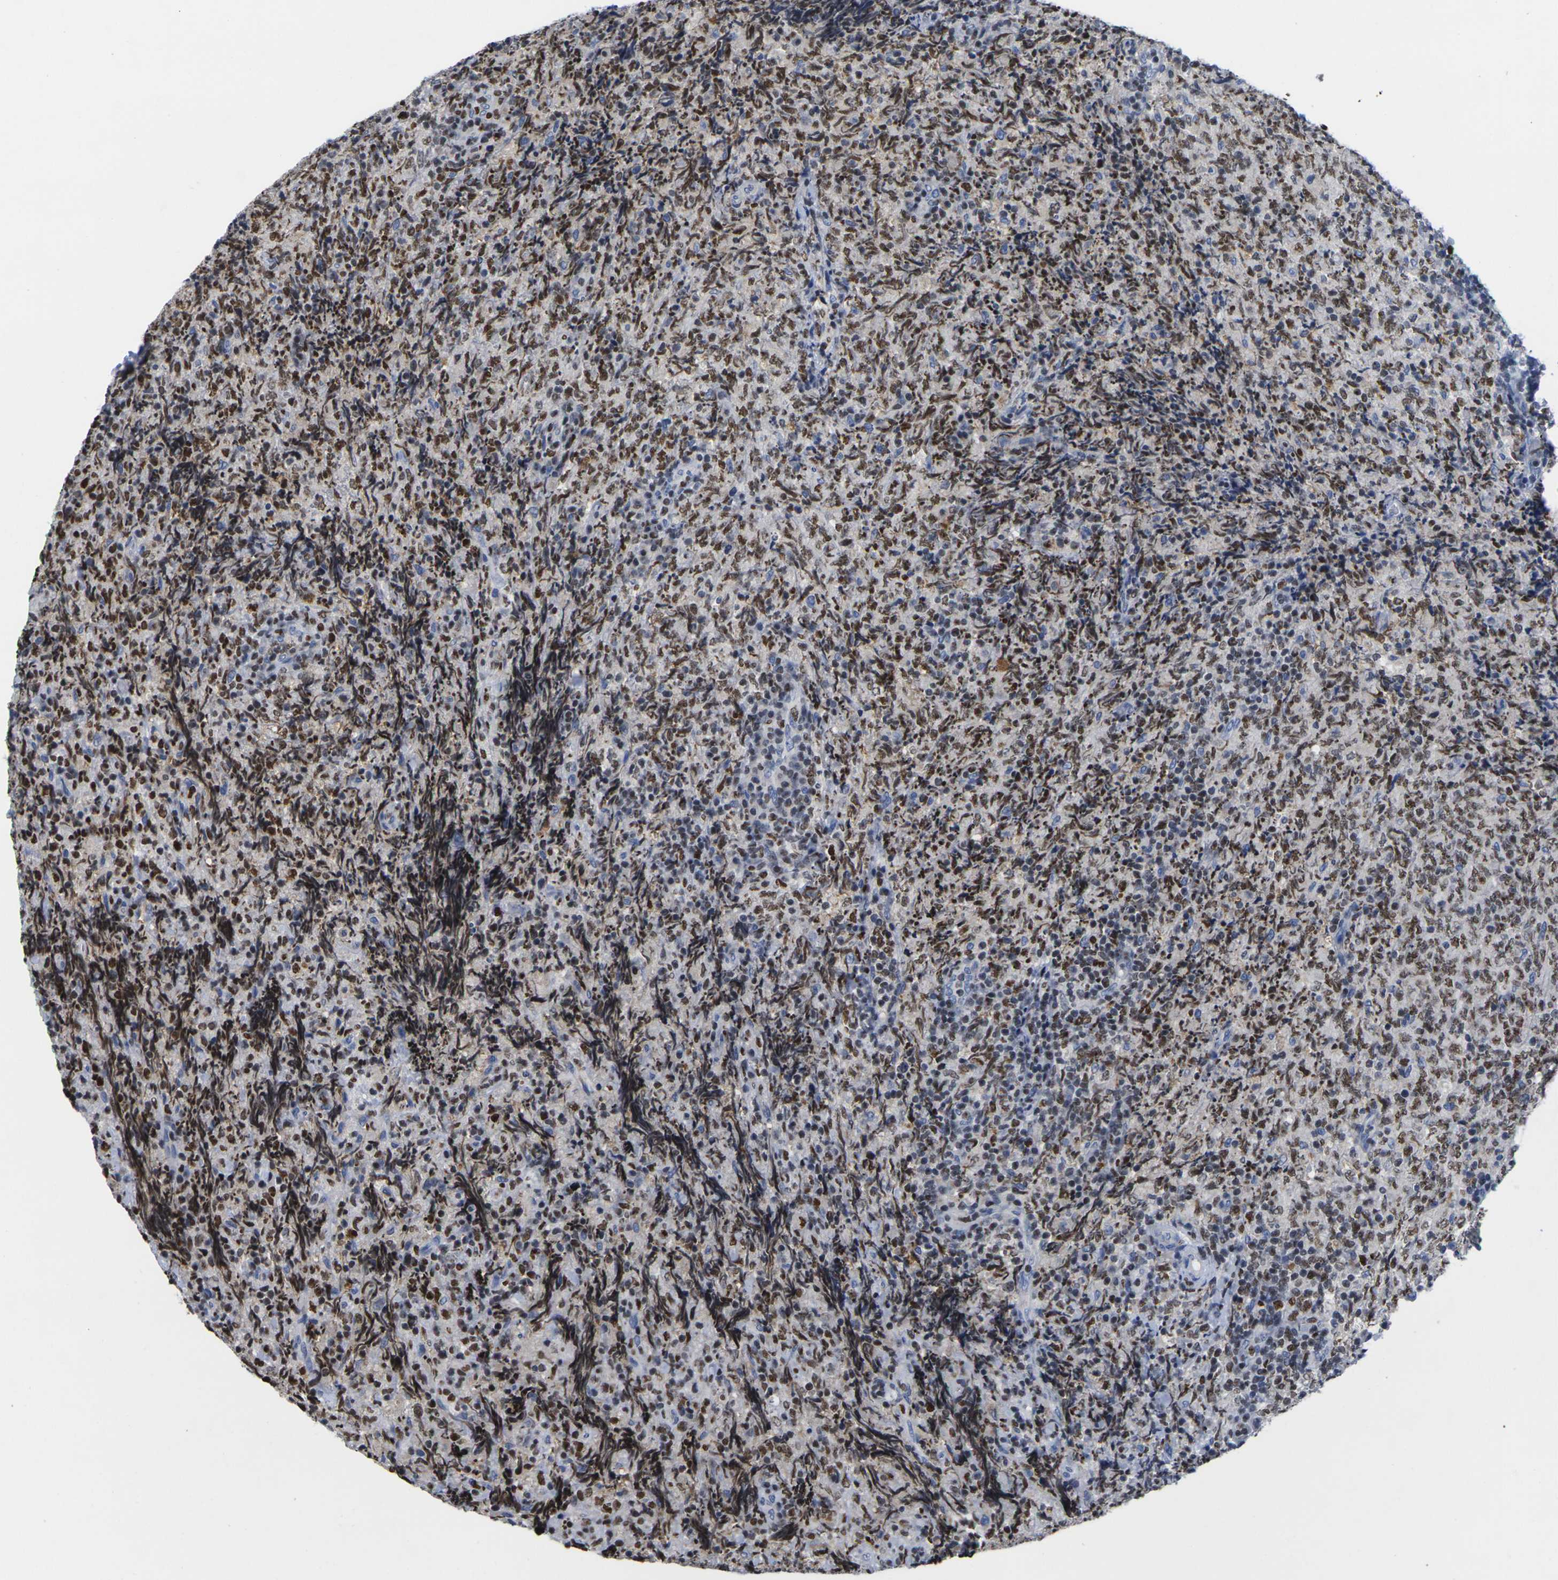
{"staining": {"intensity": "moderate", "quantity": ">75%", "location": "nuclear"}, "tissue": "lymphoma", "cell_type": "Tumor cells", "image_type": "cancer", "snomed": [{"axis": "morphology", "description": "Malignant lymphoma, non-Hodgkin's type, High grade"}, {"axis": "topography", "description": "Tonsil"}], "caption": "Tumor cells exhibit medium levels of moderate nuclear positivity in about >75% of cells in malignant lymphoma, non-Hodgkin's type (high-grade). (brown staining indicates protein expression, while blue staining denotes nuclei).", "gene": "IKZF1", "patient": {"sex": "female", "age": 36}}